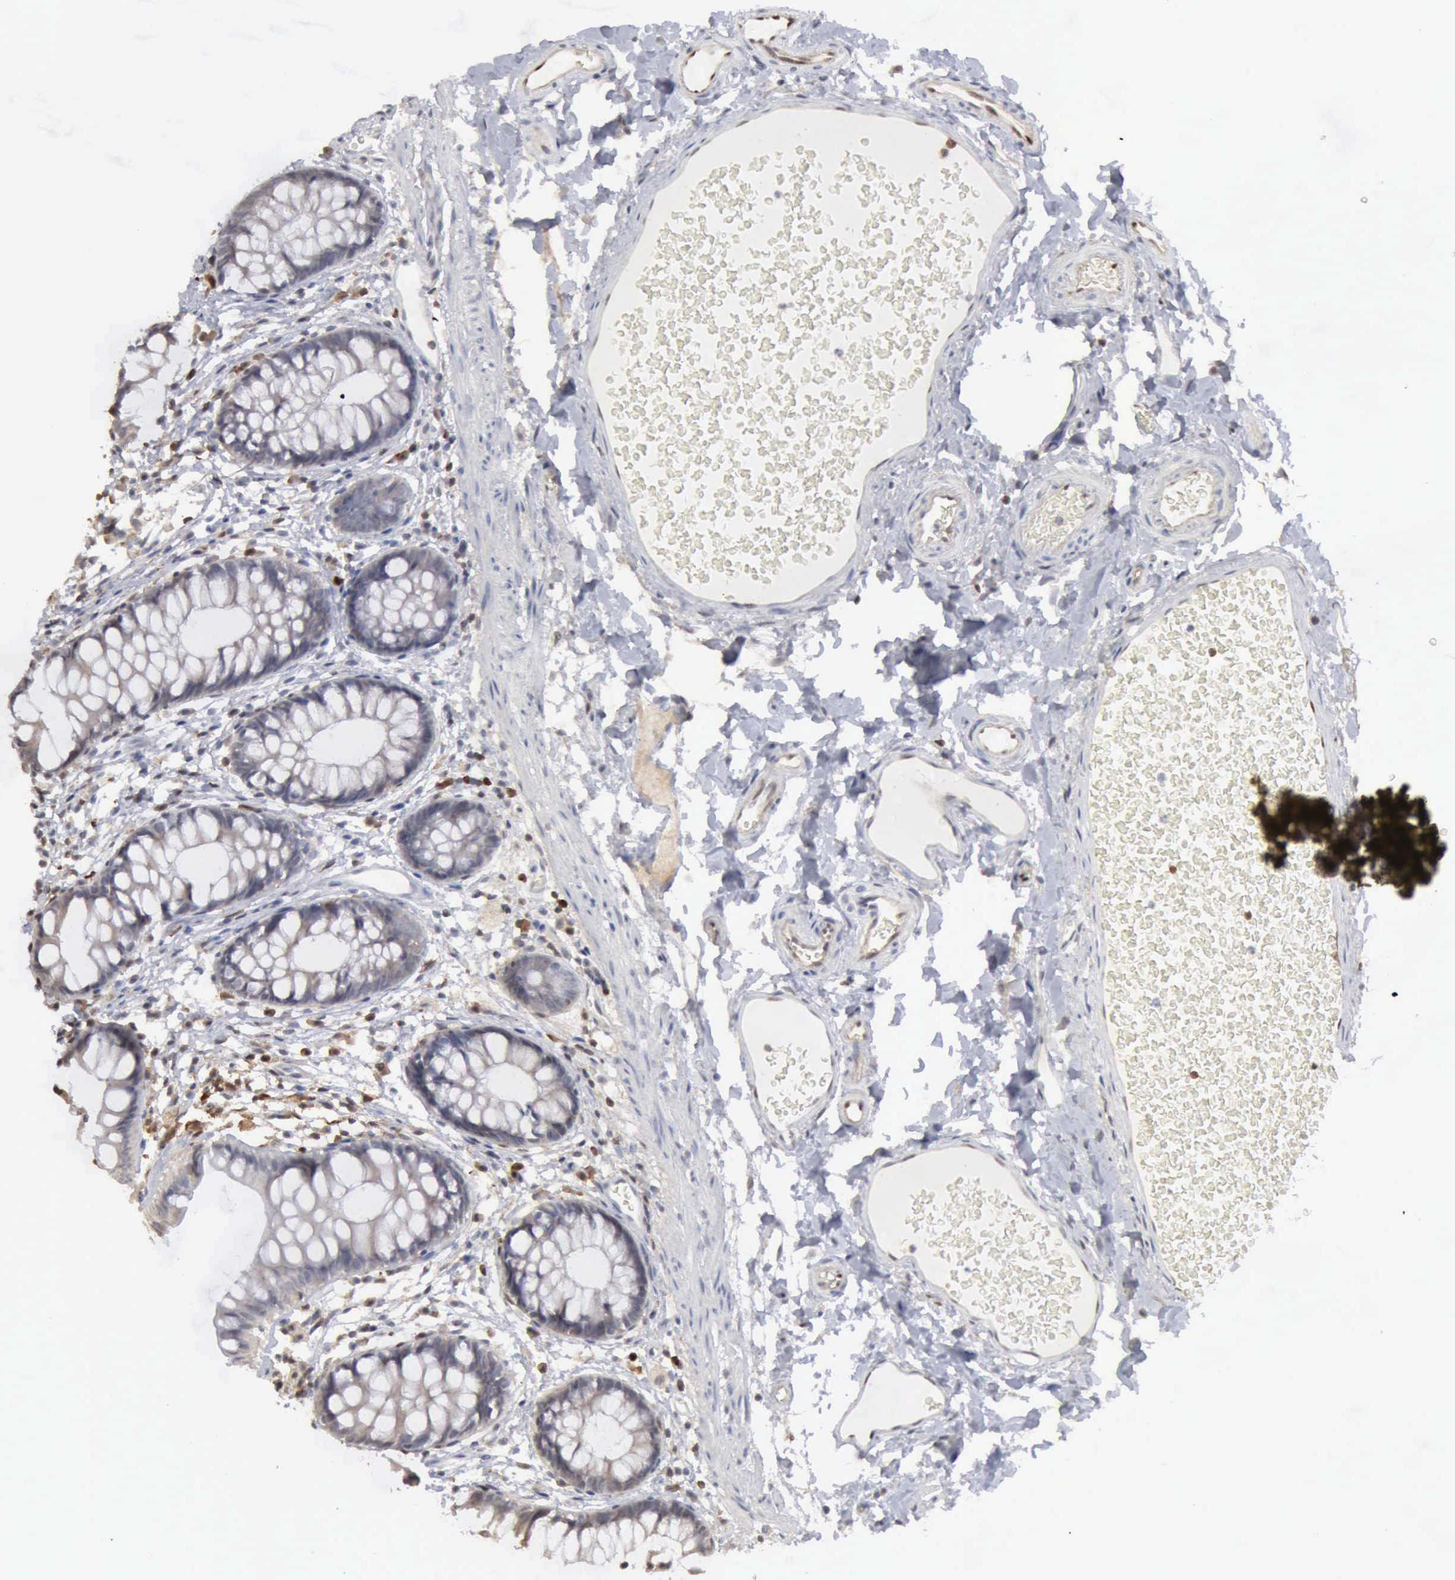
{"staining": {"intensity": "moderate", "quantity": "<25%", "location": "nuclear"}, "tissue": "colon", "cell_type": "Endothelial cells", "image_type": "normal", "snomed": [{"axis": "morphology", "description": "Normal tissue, NOS"}, {"axis": "topography", "description": "Smooth muscle"}, {"axis": "topography", "description": "Colon"}], "caption": "Colon stained with DAB IHC shows low levels of moderate nuclear positivity in about <25% of endothelial cells.", "gene": "STAT1", "patient": {"sex": "male", "age": 67}}